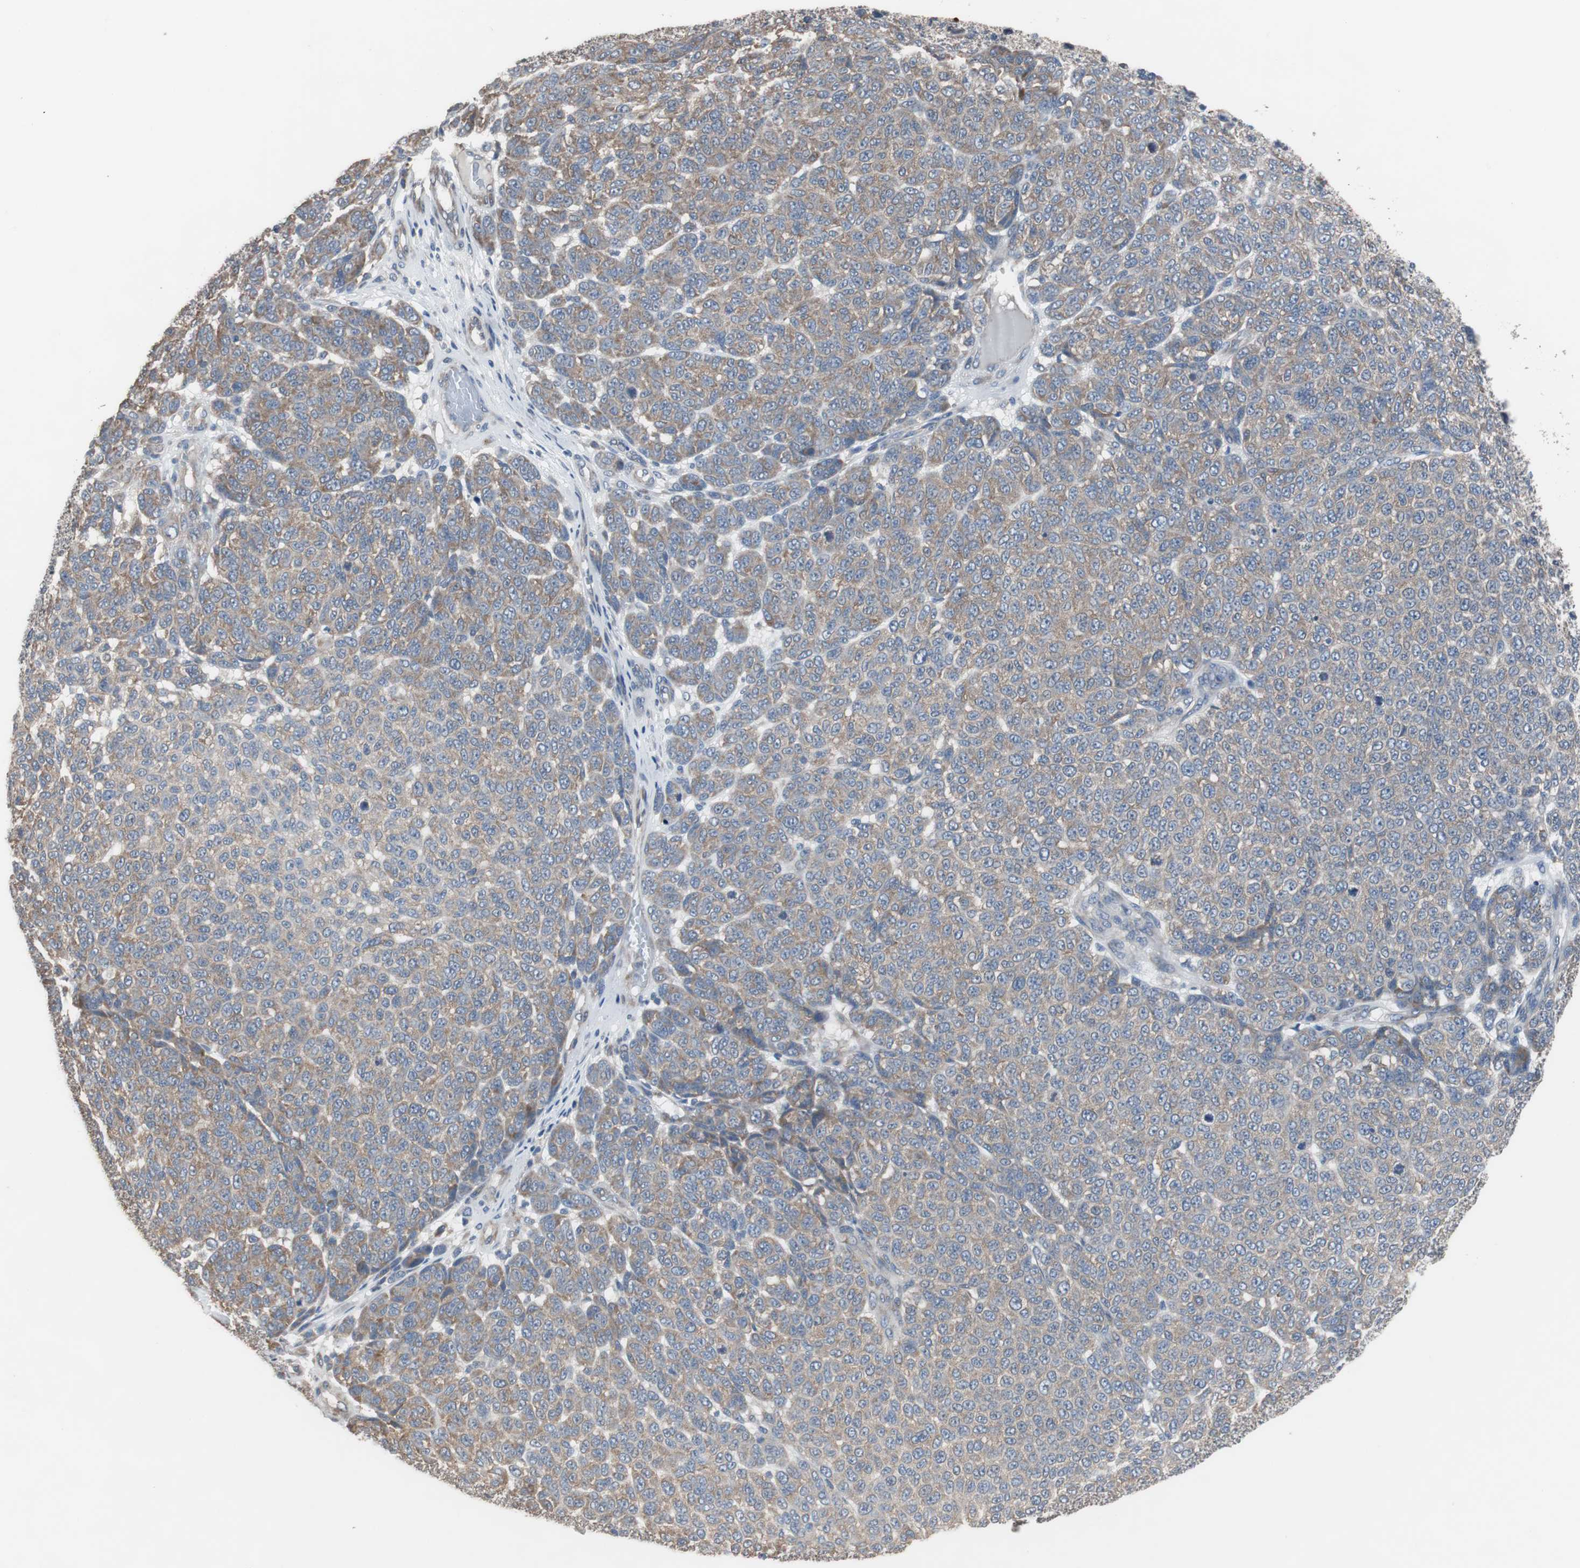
{"staining": {"intensity": "moderate", "quantity": ">75%", "location": "cytoplasmic/membranous"}, "tissue": "melanoma", "cell_type": "Tumor cells", "image_type": "cancer", "snomed": [{"axis": "morphology", "description": "Malignant melanoma, NOS"}, {"axis": "topography", "description": "Skin"}], "caption": "Immunohistochemistry of human melanoma shows medium levels of moderate cytoplasmic/membranous positivity in approximately >75% of tumor cells.", "gene": "USP10", "patient": {"sex": "male", "age": 59}}